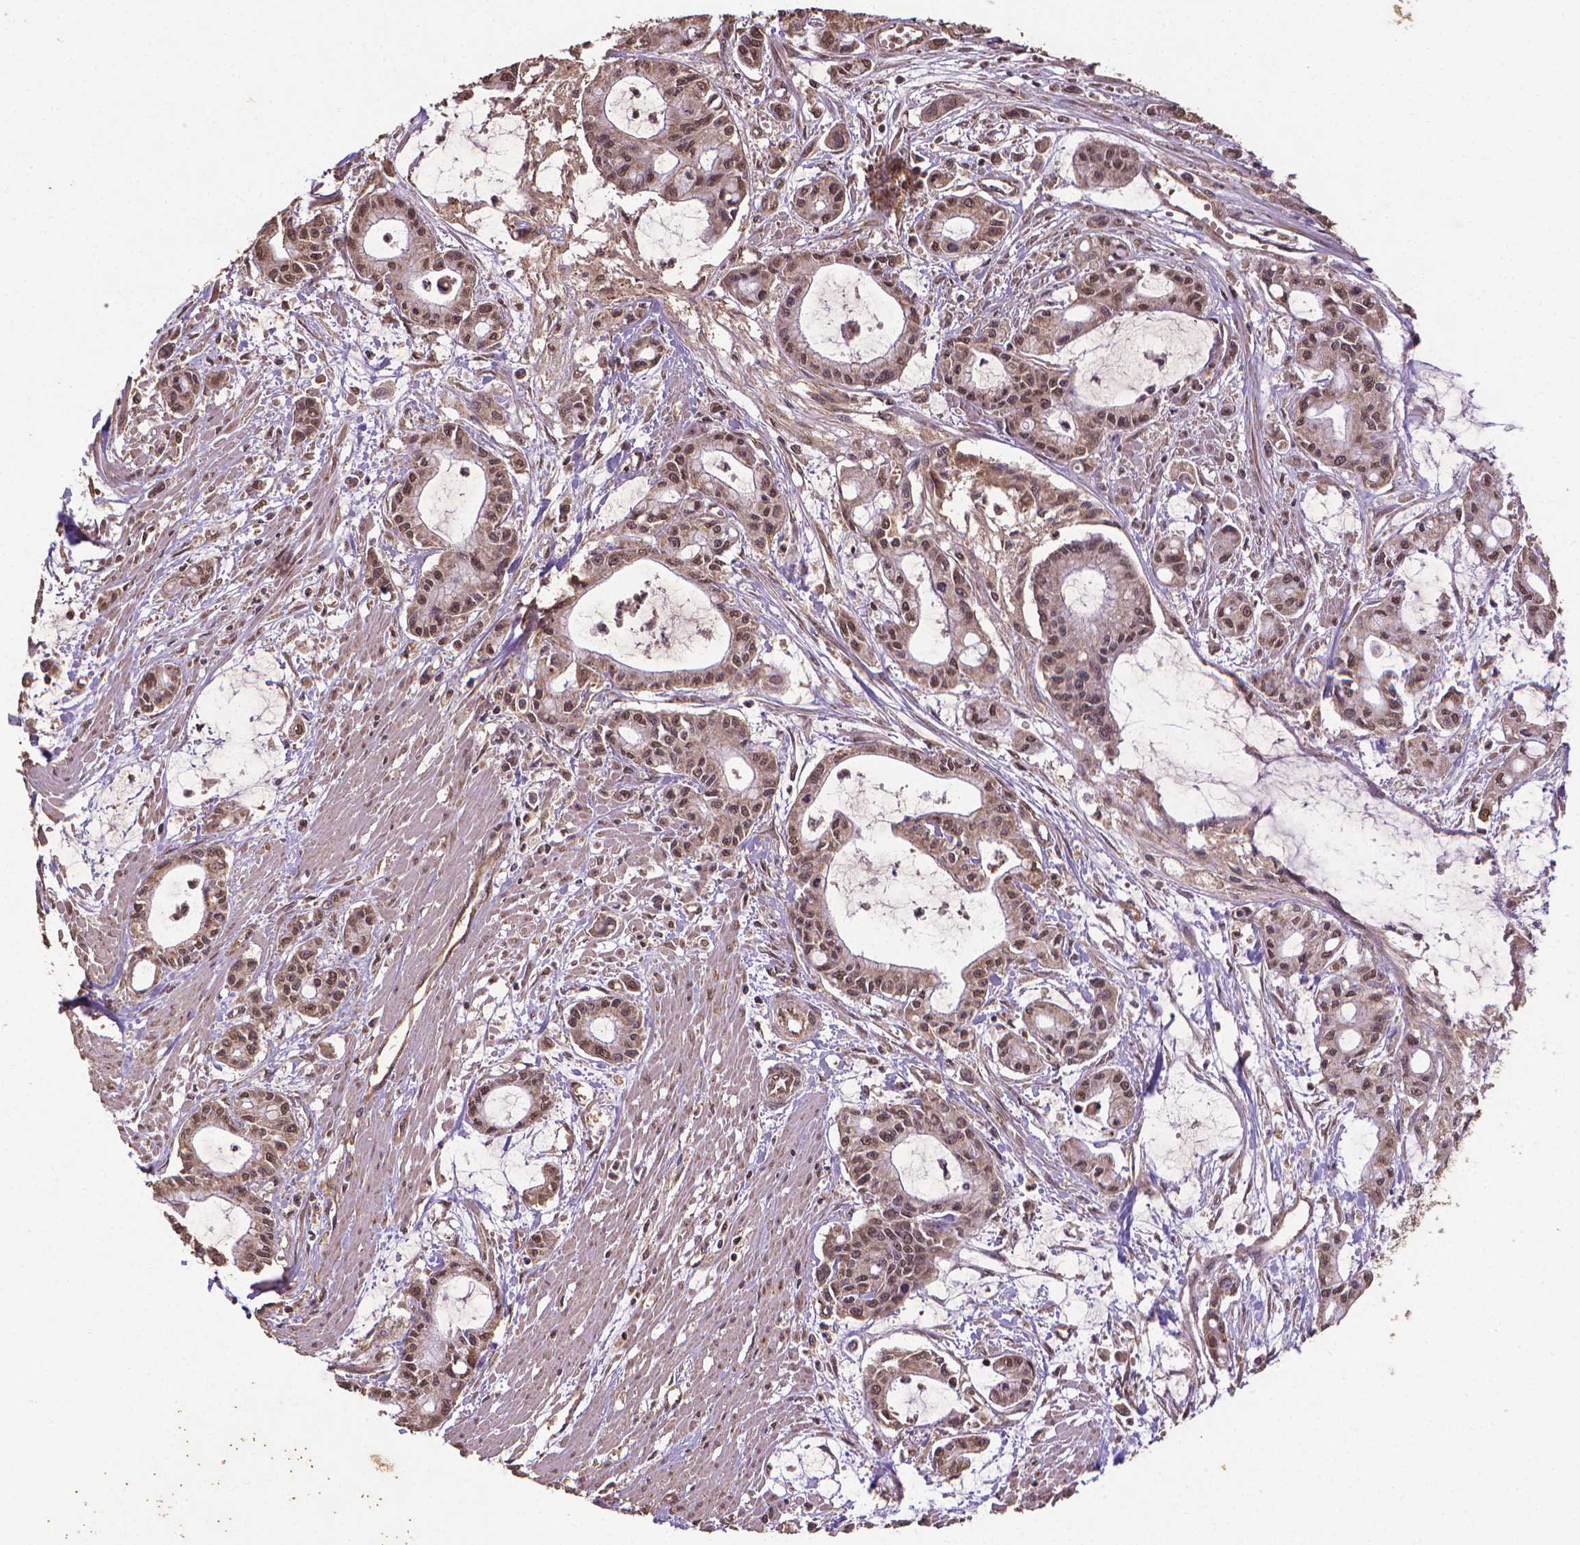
{"staining": {"intensity": "moderate", "quantity": ">75%", "location": "cytoplasmic/membranous,nuclear"}, "tissue": "pancreatic cancer", "cell_type": "Tumor cells", "image_type": "cancer", "snomed": [{"axis": "morphology", "description": "Adenocarcinoma, NOS"}, {"axis": "topography", "description": "Pancreas"}], "caption": "Adenocarcinoma (pancreatic) stained with a protein marker demonstrates moderate staining in tumor cells.", "gene": "DCAF1", "patient": {"sex": "male", "age": 48}}